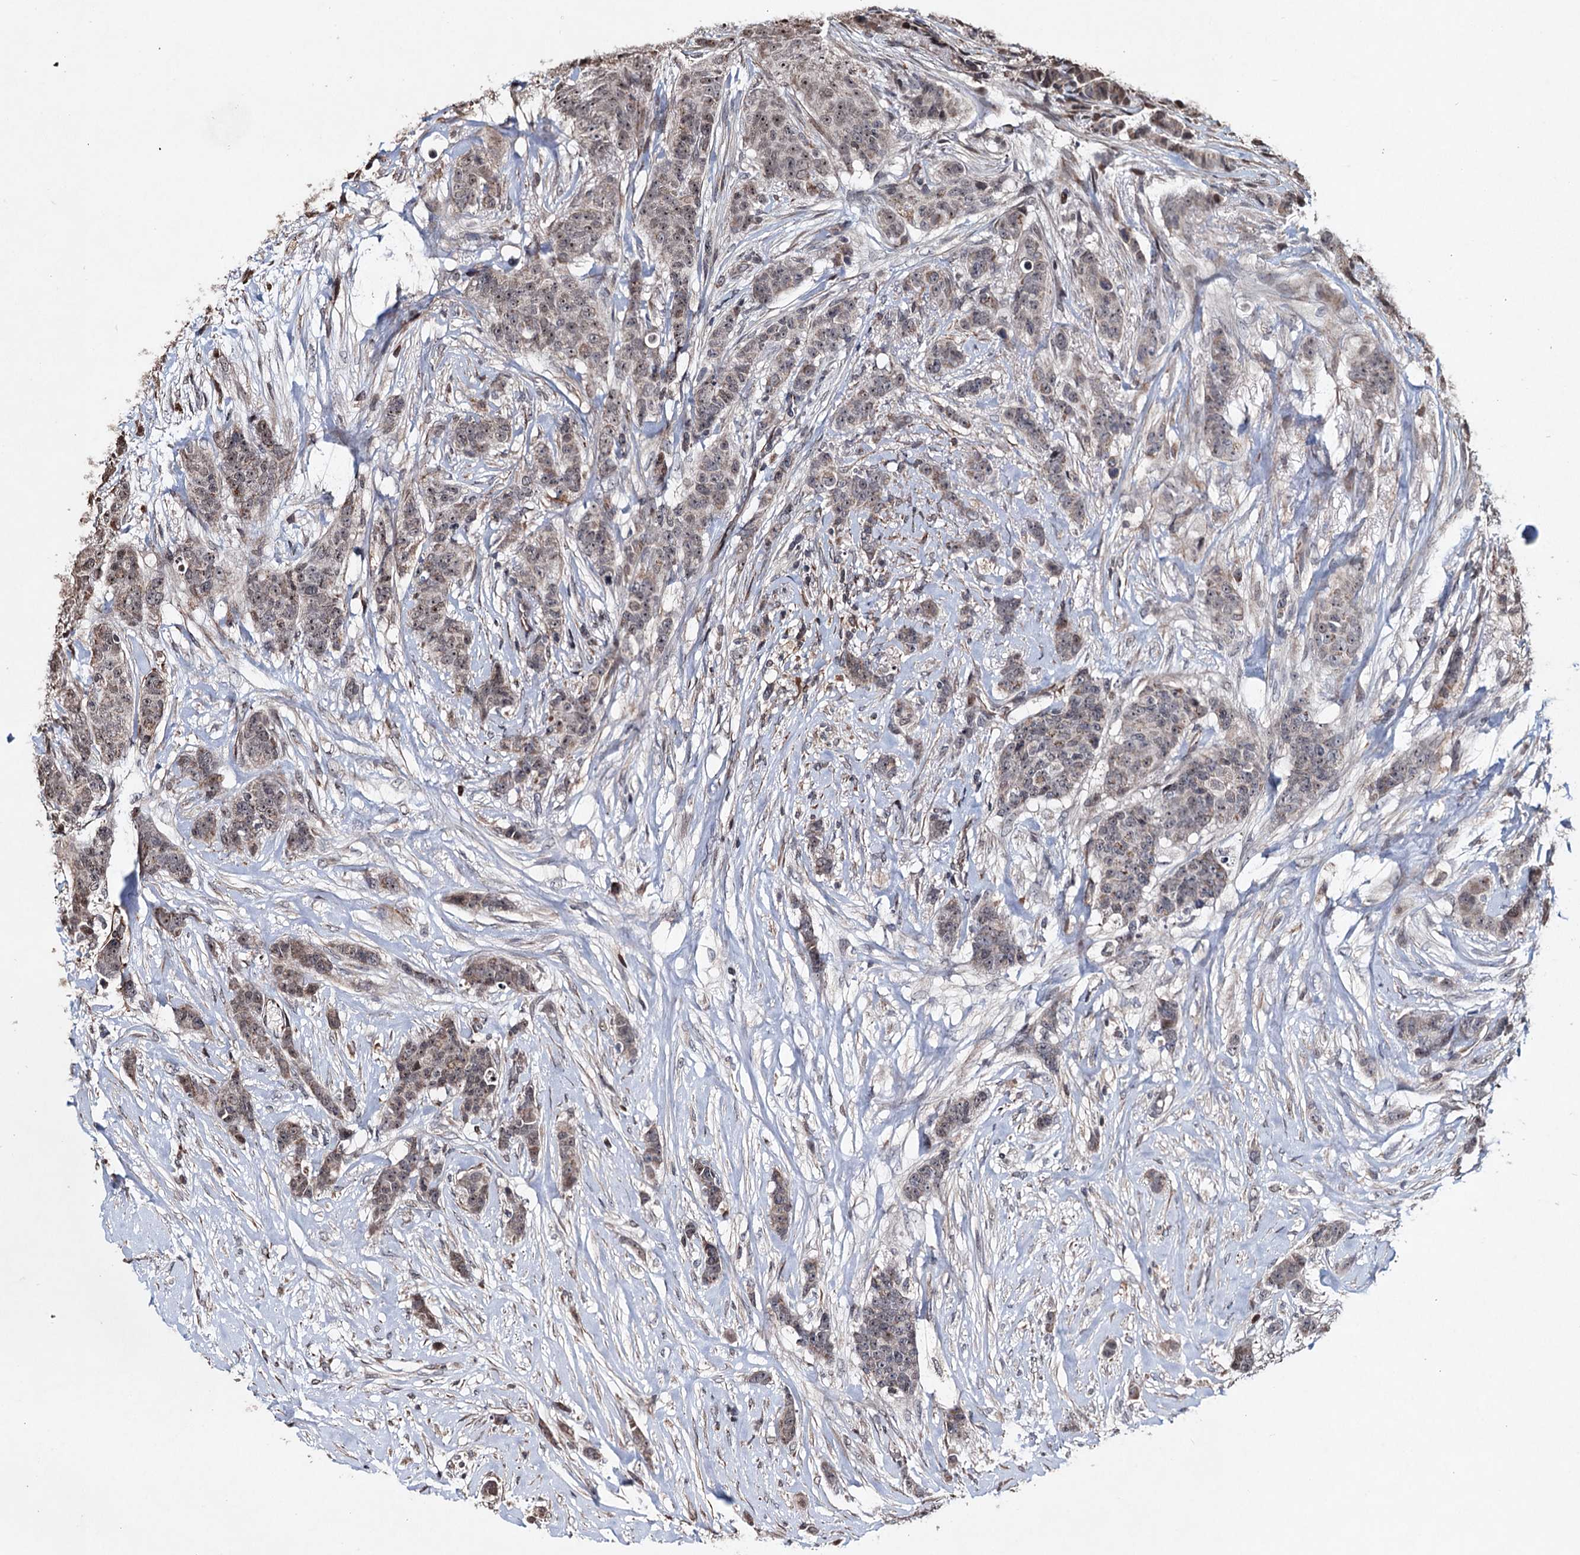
{"staining": {"intensity": "weak", "quantity": "25%-75%", "location": "nuclear"}, "tissue": "breast cancer", "cell_type": "Tumor cells", "image_type": "cancer", "snomed": [{"axis": "morphology", "description": "Duct carcinoma"}, {"axis": "topography", "description": "Breast"}], "caption": "Breast cancer (invasive ductal carcinoma) tissue exhibits weak nuclear expression in about 25%-75% of tumor cells, visualized by immunohistochemistry. Using DAB (3,3'-diaminobenzidine) (brown) and hematoxylin (blue) stains, captured at high magnification using brightfield microscopy.", "gene": "EYA4", "patient": {"sex": "female", "age": 40}}